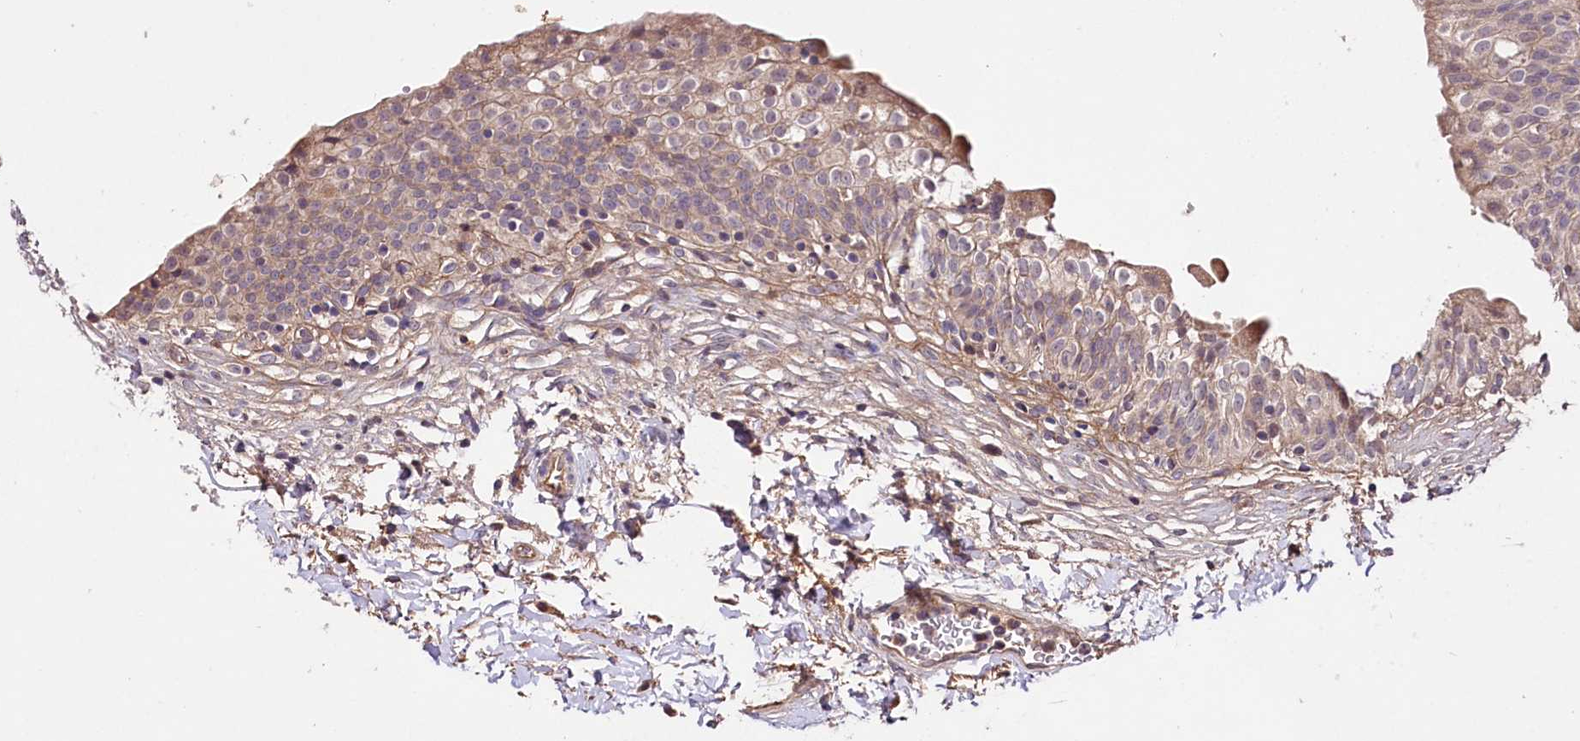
{"staining": {"intensity": "moderate", "quantity": "25%-75%", "location": "cytoplasmic/membranous"}, "tissue": "urinary bladder", "cell_type": "Urothelial cells", "image_type": "normal", "snomed": [{"axis": "morphology", "description": "Normal tissue, NOS"}, {"axis": "topography", "description": "Urinary bladder"}], "caption": "The immunohistochemical stain labels moderate cytoplasmic/membranous positivity in urothelial cells of benign urinary bladder. (DAB IHC with brightfield microscopy, high magnification).", "gene": "TNPO3", "patient": {"sex": "male", "age": 55}}